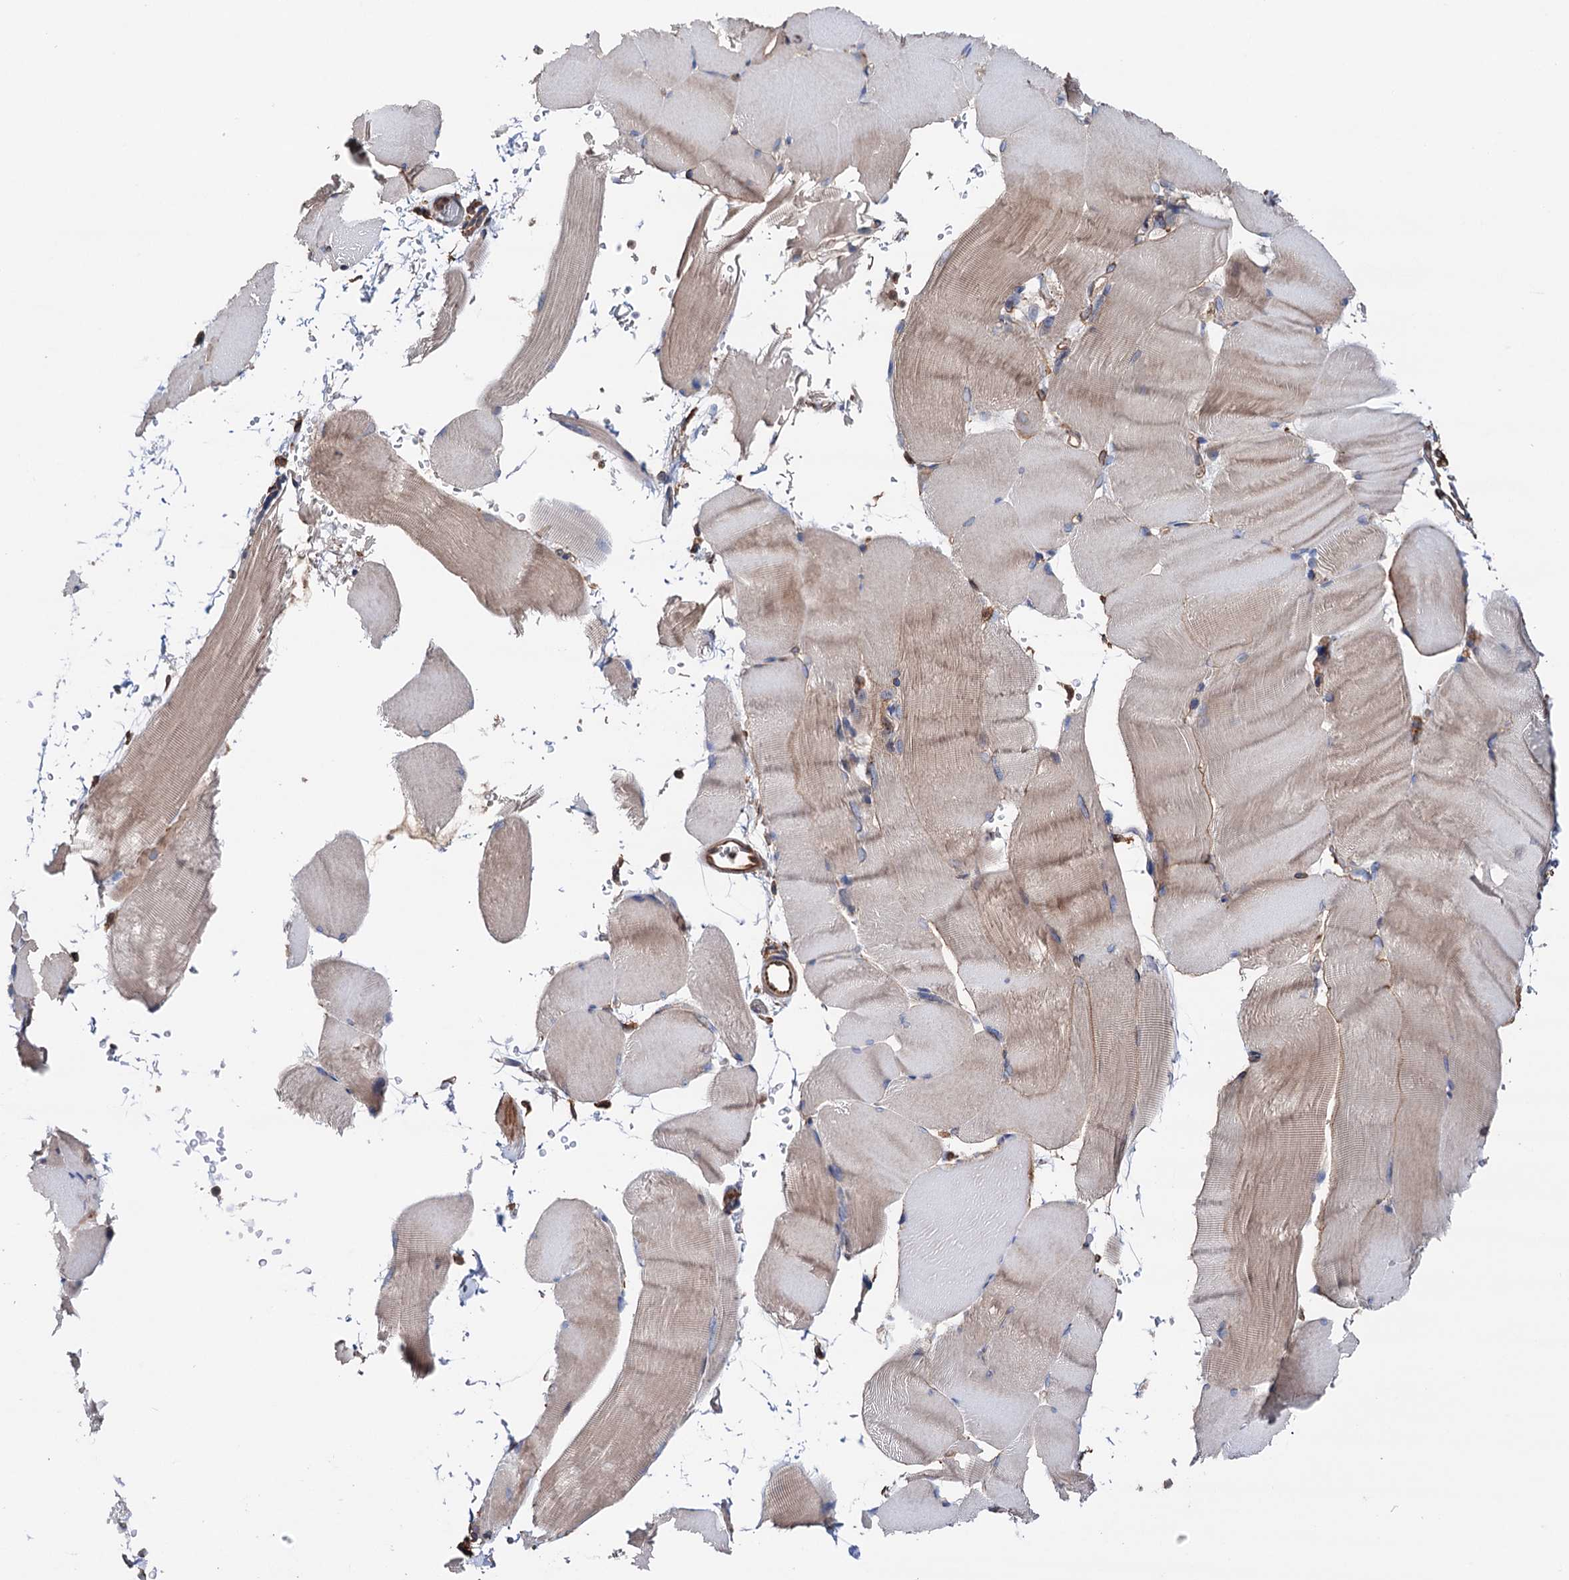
{"staining": {"intensity": "moderate", "quantity": "<25%", "location": "cytoplasmic/membranous"}, "tissue": "skeletal muscle", "cell_type": "Myocytes", "image_type": "normal", "snomed": [{"axis": "morphology", "description": "Normal tissue, NOS"}, {"axis": "topography", "description": "Skeletal muscle"}, {"axis": "topography", "description": "Parathyroid gland"}], "caption": "The photomicrograph exhibits immunohistochemical staining of normal skeletal muscle. There is moderate cytoplasmic/membranous positivity is present in approximately <25% of myocytes.", "gene": "ERP29", "patient": {"sex": "female", "age": 37}}